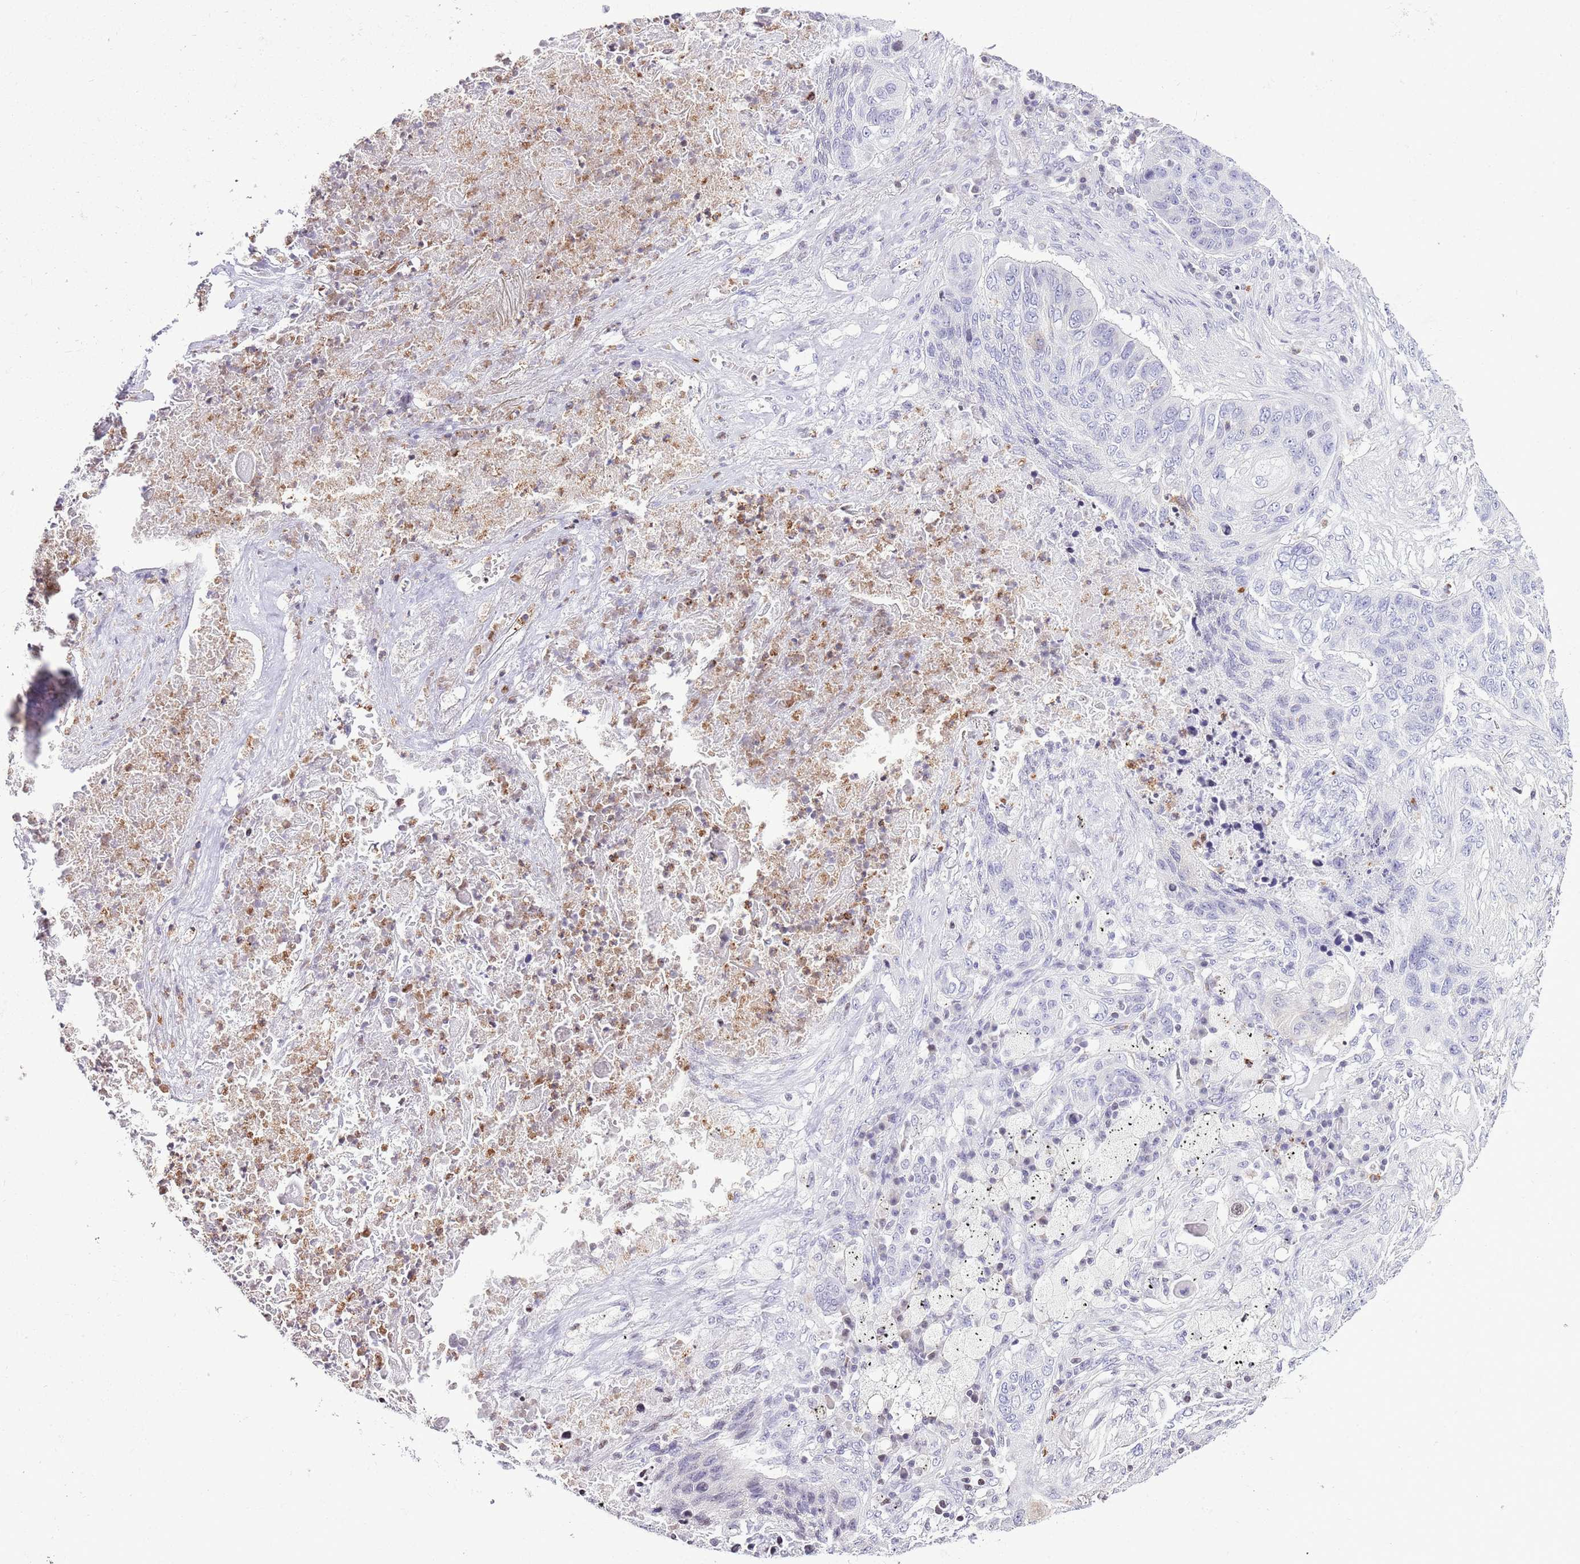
{"staining": {"intensity": "negative", "quantity": "none", "location": "none"}, "tissue": "lung cancer", "cell_type": "Tumor cells", "image_type": "cancer", "snomed": [{"axis": "morphology", "description": "Squamous cell carcinoma, NOS"}, {"axis": "topography", "description": "Lung"}], "caption": "There is no significant expression in tumor cells of lung cancer (squamous cell carcinoma).", "gene": "PRR15", "patient": {"sex": "female", "age": 63}}